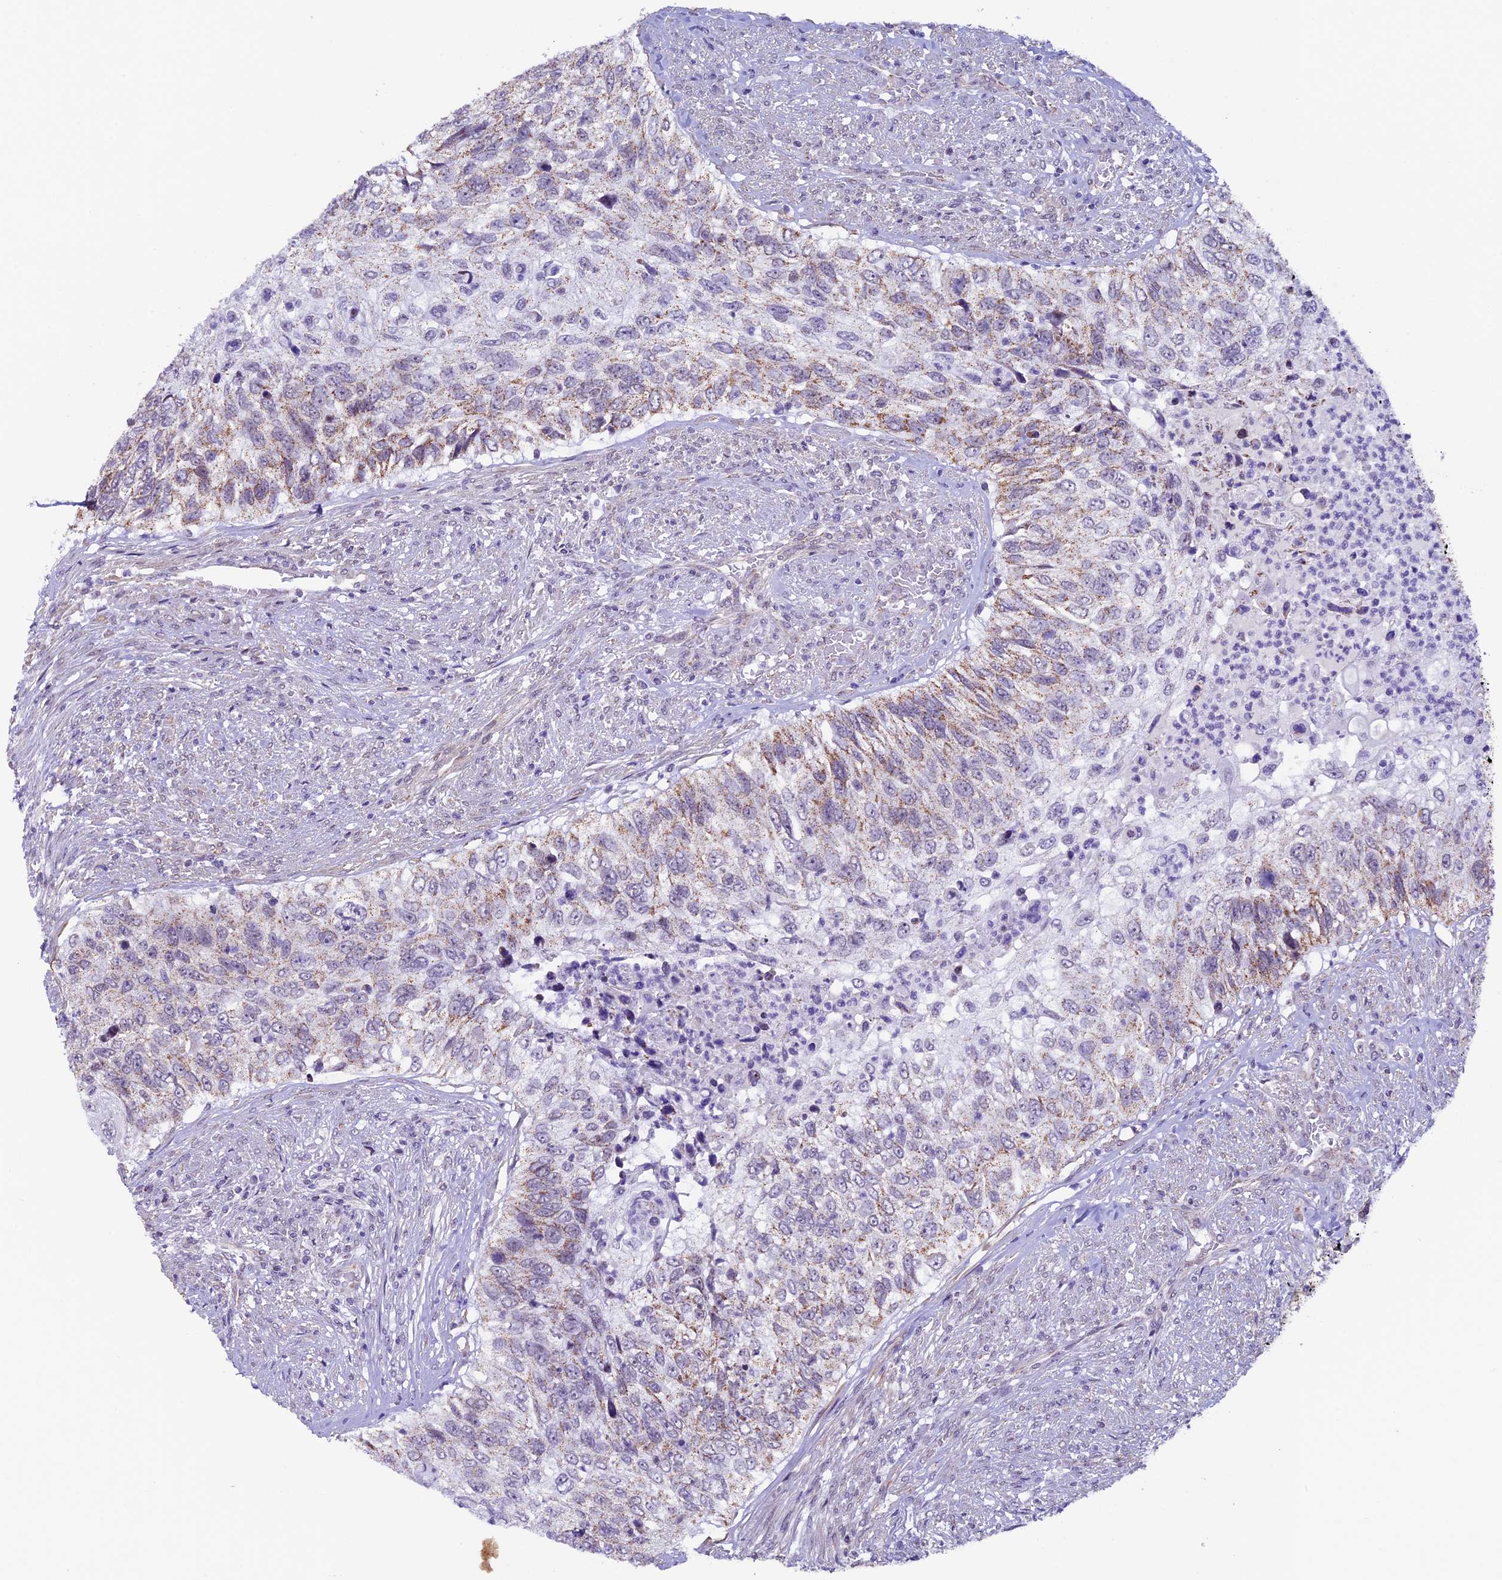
{"staining": {"intensity": "weak", "quantity": ">75%", "location": "cytoplasmic/membranous"}, "tissue": "urothelial cancer", "cell_type": "Tumor cells", "image_type": "cancer", "snomed": [{"axis": "morphology", "description": "Urothelial carcinoma, High grade"}, {"axis": "topography", "description": "Urinary bladder"}], "caption": "A brown stain highlights weak cytoplasmic/membranous expression of a protein in human high-grade urothelial carcinoma tumor cells. (Brightfield microscopy of DAB IHC at high magnification).", "gene": "TFAM", "patient": {"sex": "female", "age": 60}}